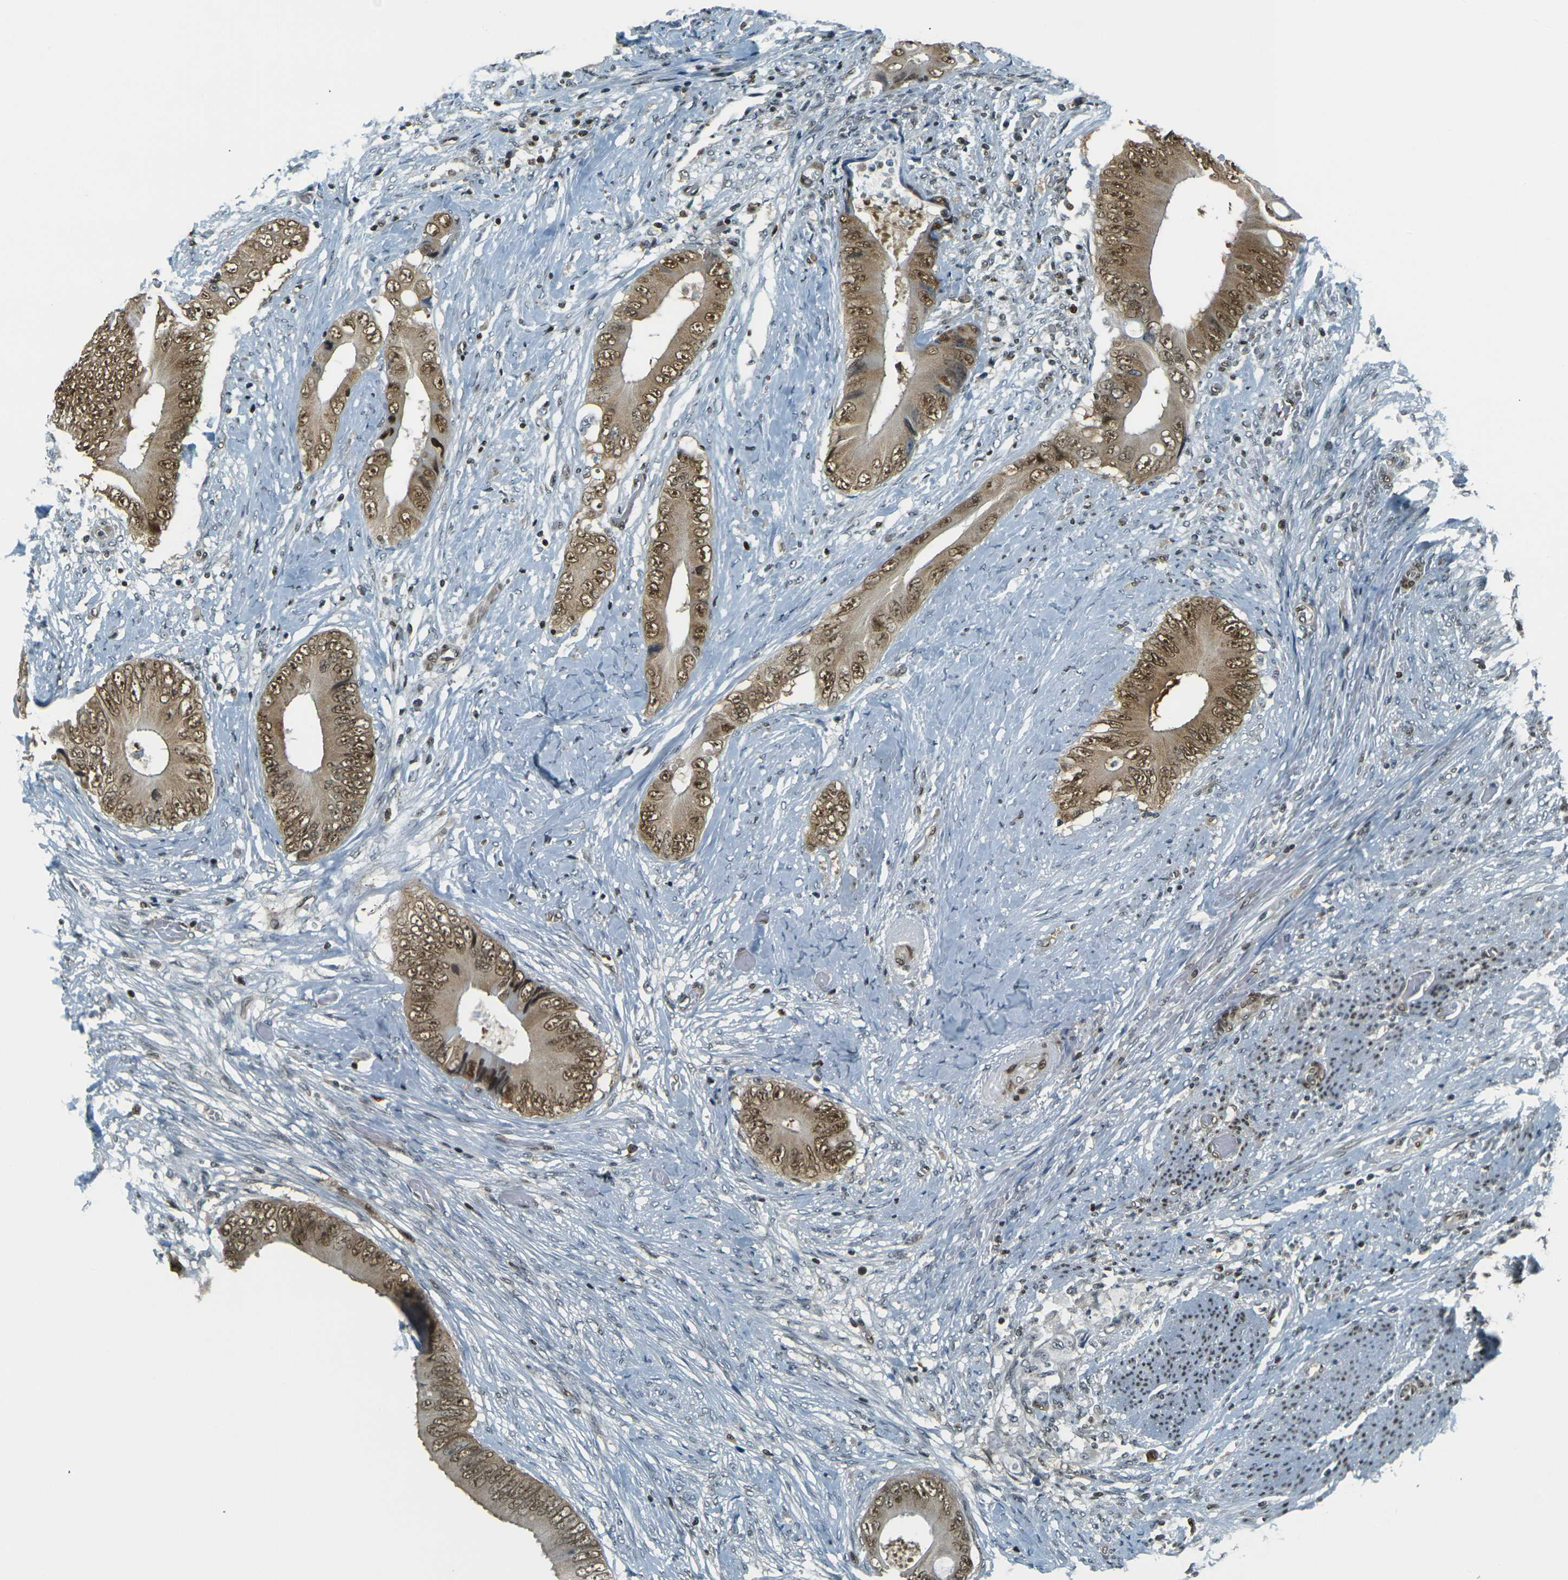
{"staining": {"intensity": "moderate", "quantity": ">75%", "location": "cytoplasmic/membranous,nuclear"}, "tissue": "colorectal cancer", "cell_type": "Tumor cells", "image_type": "cancer", "snomed": [{"axis": "morphology", "description": "Normal tissue, NOS"}, {"axis": "morphology", "description": "Adenocarcinoma, NOS"}, {"axis": "topography", "description": "Rectum"}, {"axis": "topography", "description": "Peripheral nerve tissue"}], "caption": "The image reveals immunohistochemical staining of colorectal cancer. There is moderate cytoplasmic/membranous and nuclear expression is present in approximately >75% of tumor cells.", "gene": "NHEJ1", "patient": {"sex": "female", "age": 77}}